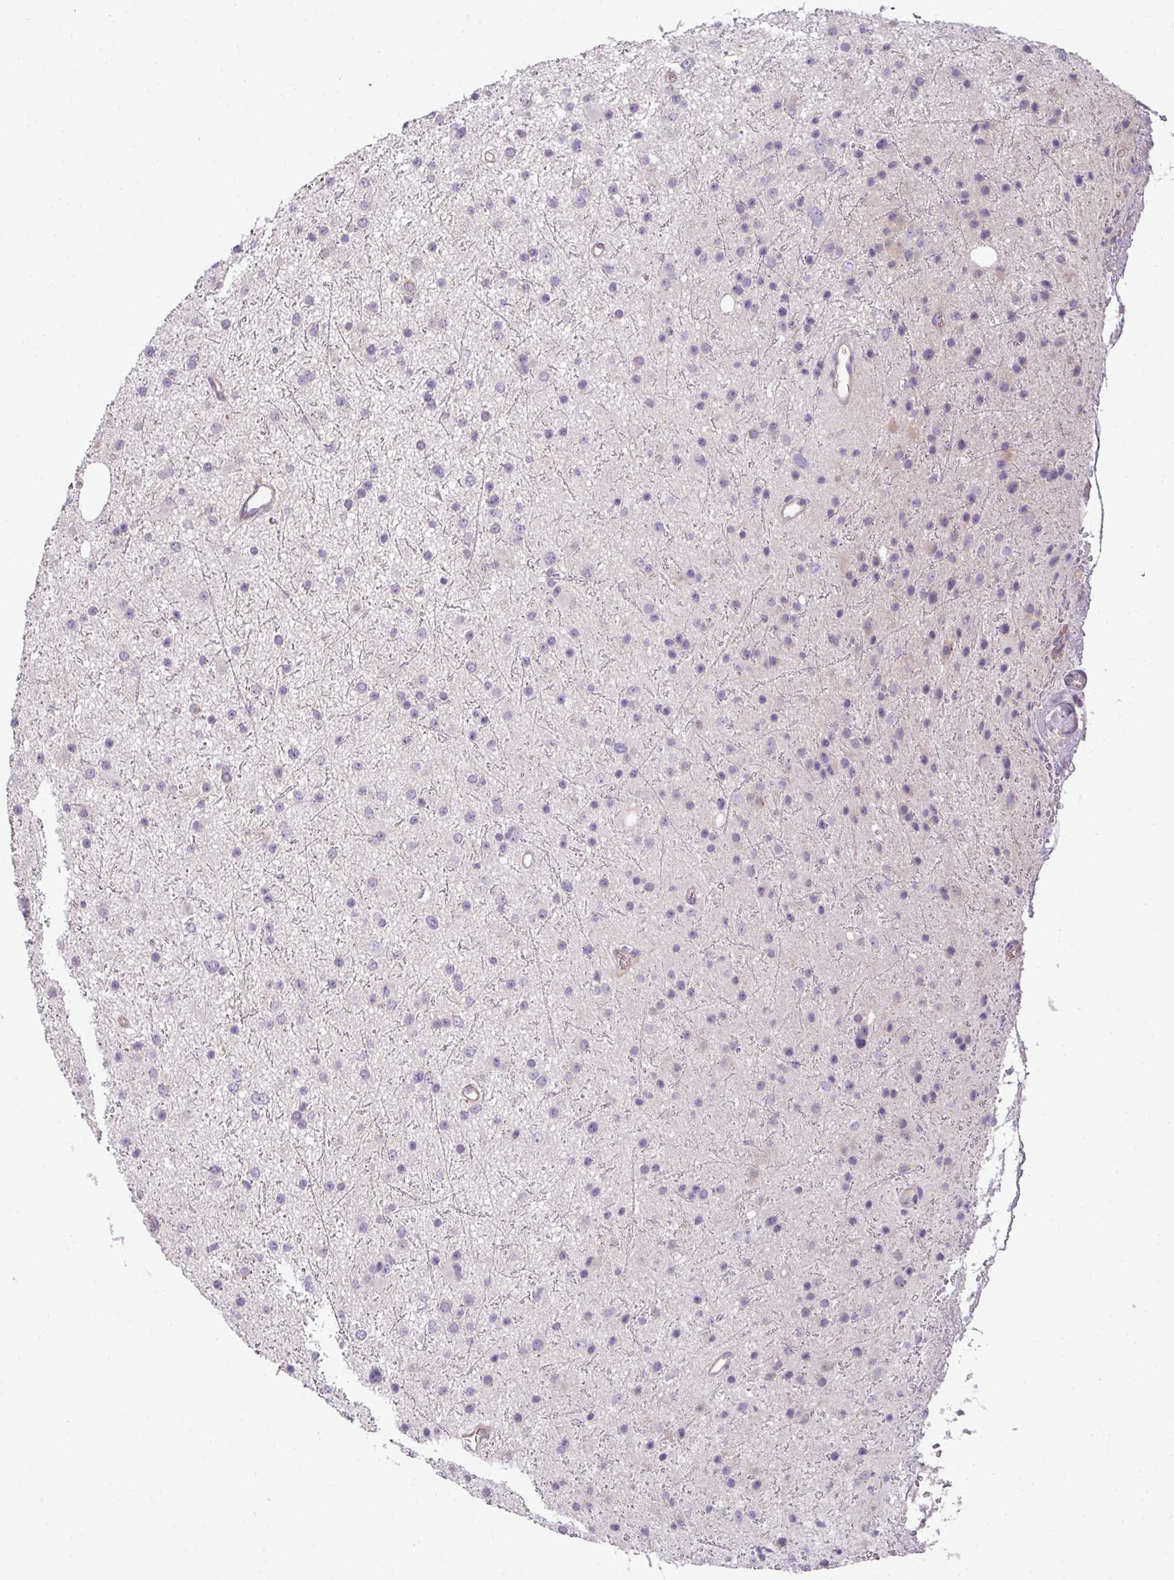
{"staining": {"intensity": "negative", "quantity": "none", "location": "none"}, "tissue": "glioma", "cell_type": "Tumor cells", "image_type": "cancer", "snomed": [{"axis": "morphology", "description": "Glioma, malignant, Low grade"}, {"axis": "topography", "description": "Cerebral cortex"}], "caption": "Glioma was stained to show a protein in brown. There is no significant expression in tumor cells.", "gene": "PIK3R5", "patient": {"sex": "female", "age": 39}}